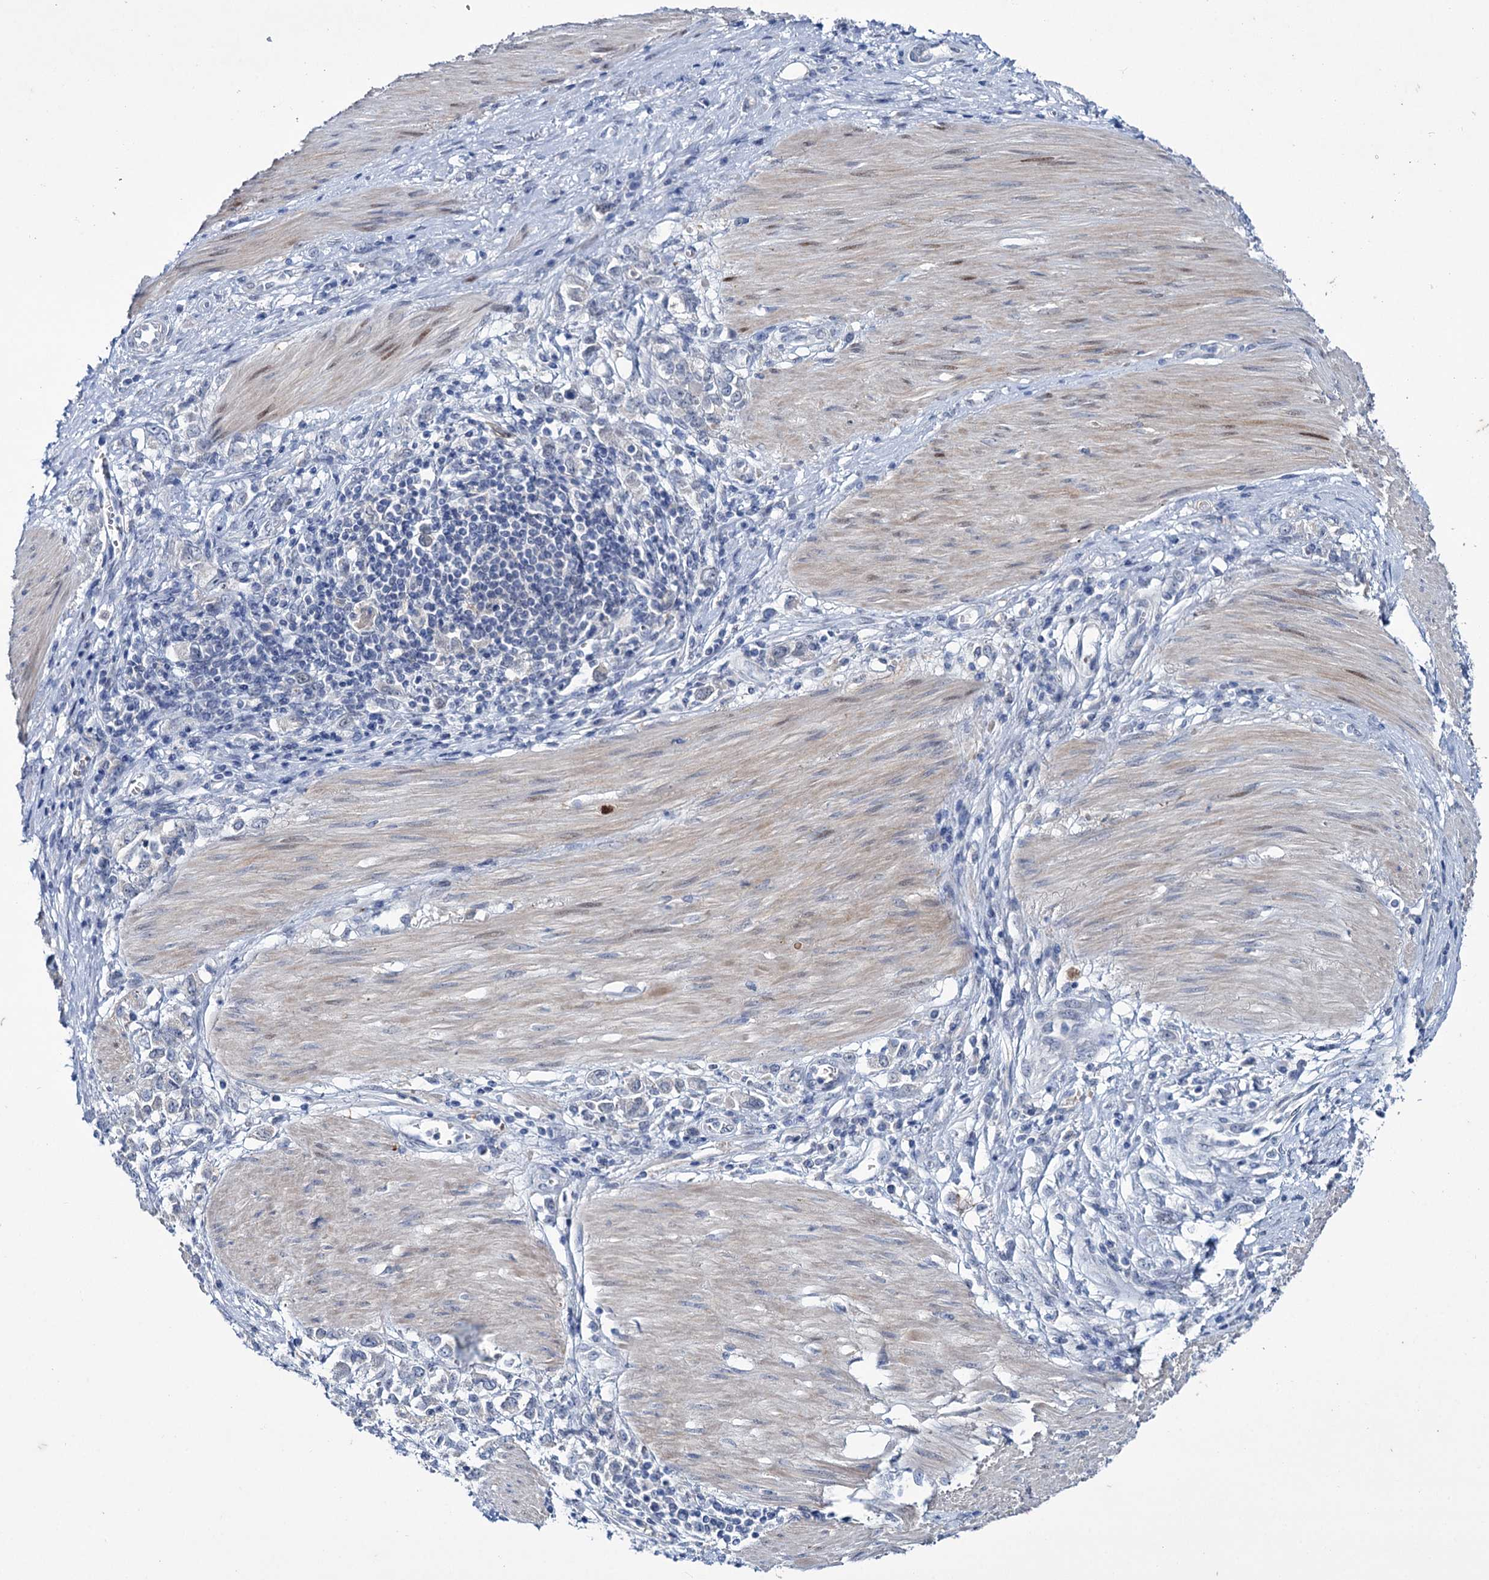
{"staining": {"intensity": "negative", "quantity": "none", "location": "none"}, "tissue": "stomach cancer", "cell_type": "Tumor cells", "image_type": "cancer", "snomed": [{"axis": "morphology", "description": "Adenocarcinoma, NOS"}, {"axis": "topography", "description": "Stomach"}], "caption": "Immunohistochemistry histopathology image of neoplastic tissue: adenocarcinoma (stomach) stained with DAB shows no significant protein expression in tumor cells.", "gene": "MID1IP1", "patient": {"sex": "female", "age": 76}}